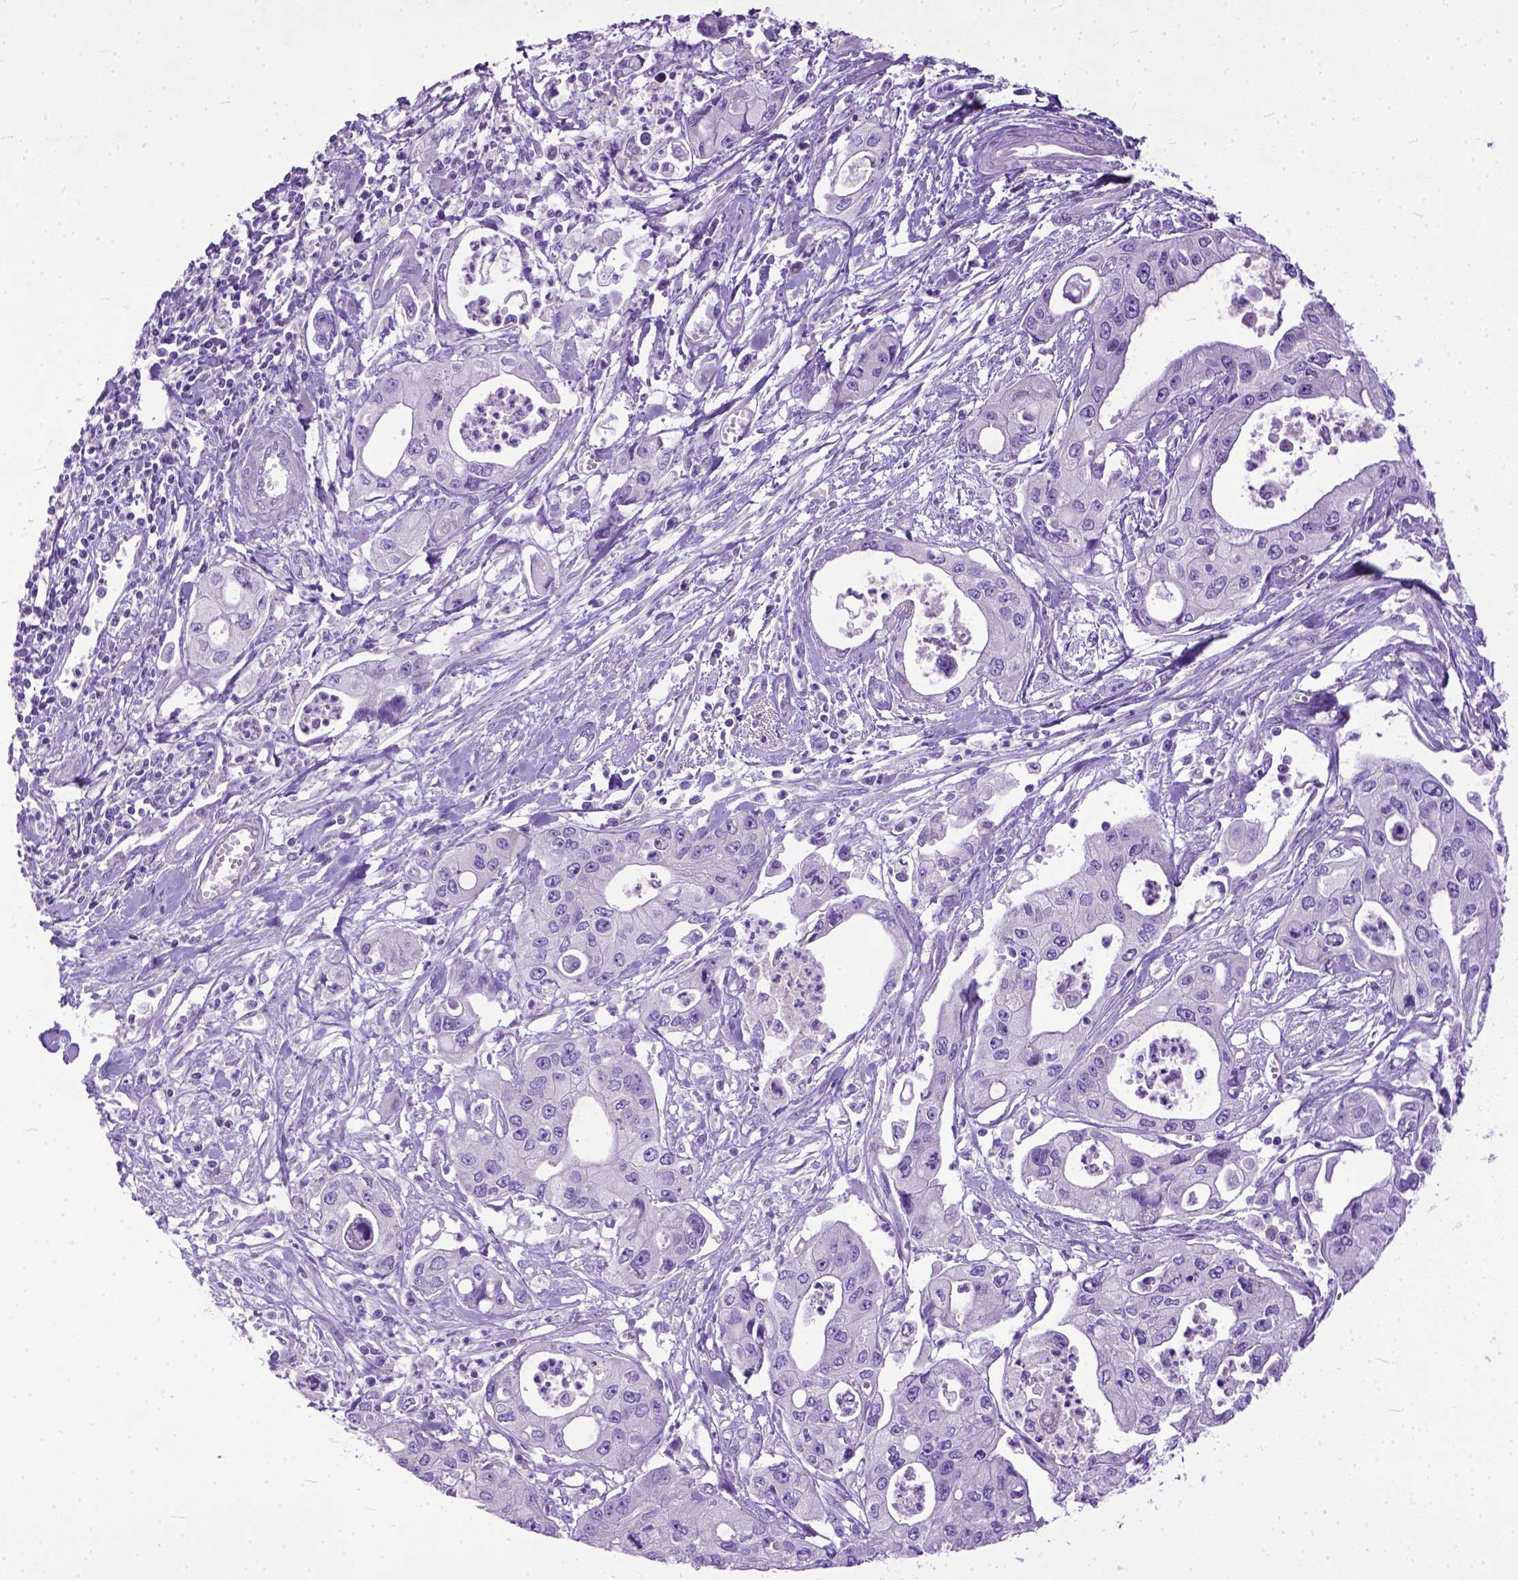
{"staining": {"intensity": "negative", "quantity": "none", "location": "none"}, "tissue": "pancreatic cancer", "cell_type": "Tumor cells", "image_type": "cancer", "snomed": [{"axis": "morphology", "description": "Adenocarcinoma, NOS"}, {"axis": "topography", "description": "Pancreas"}], "caption": "This is an IHC photomicrograph of pancreatic adenocarcinoma. There is no positivity in tumor cells.", "gene": "PLK5", "patient": {"sex": "male", "age": 70}}